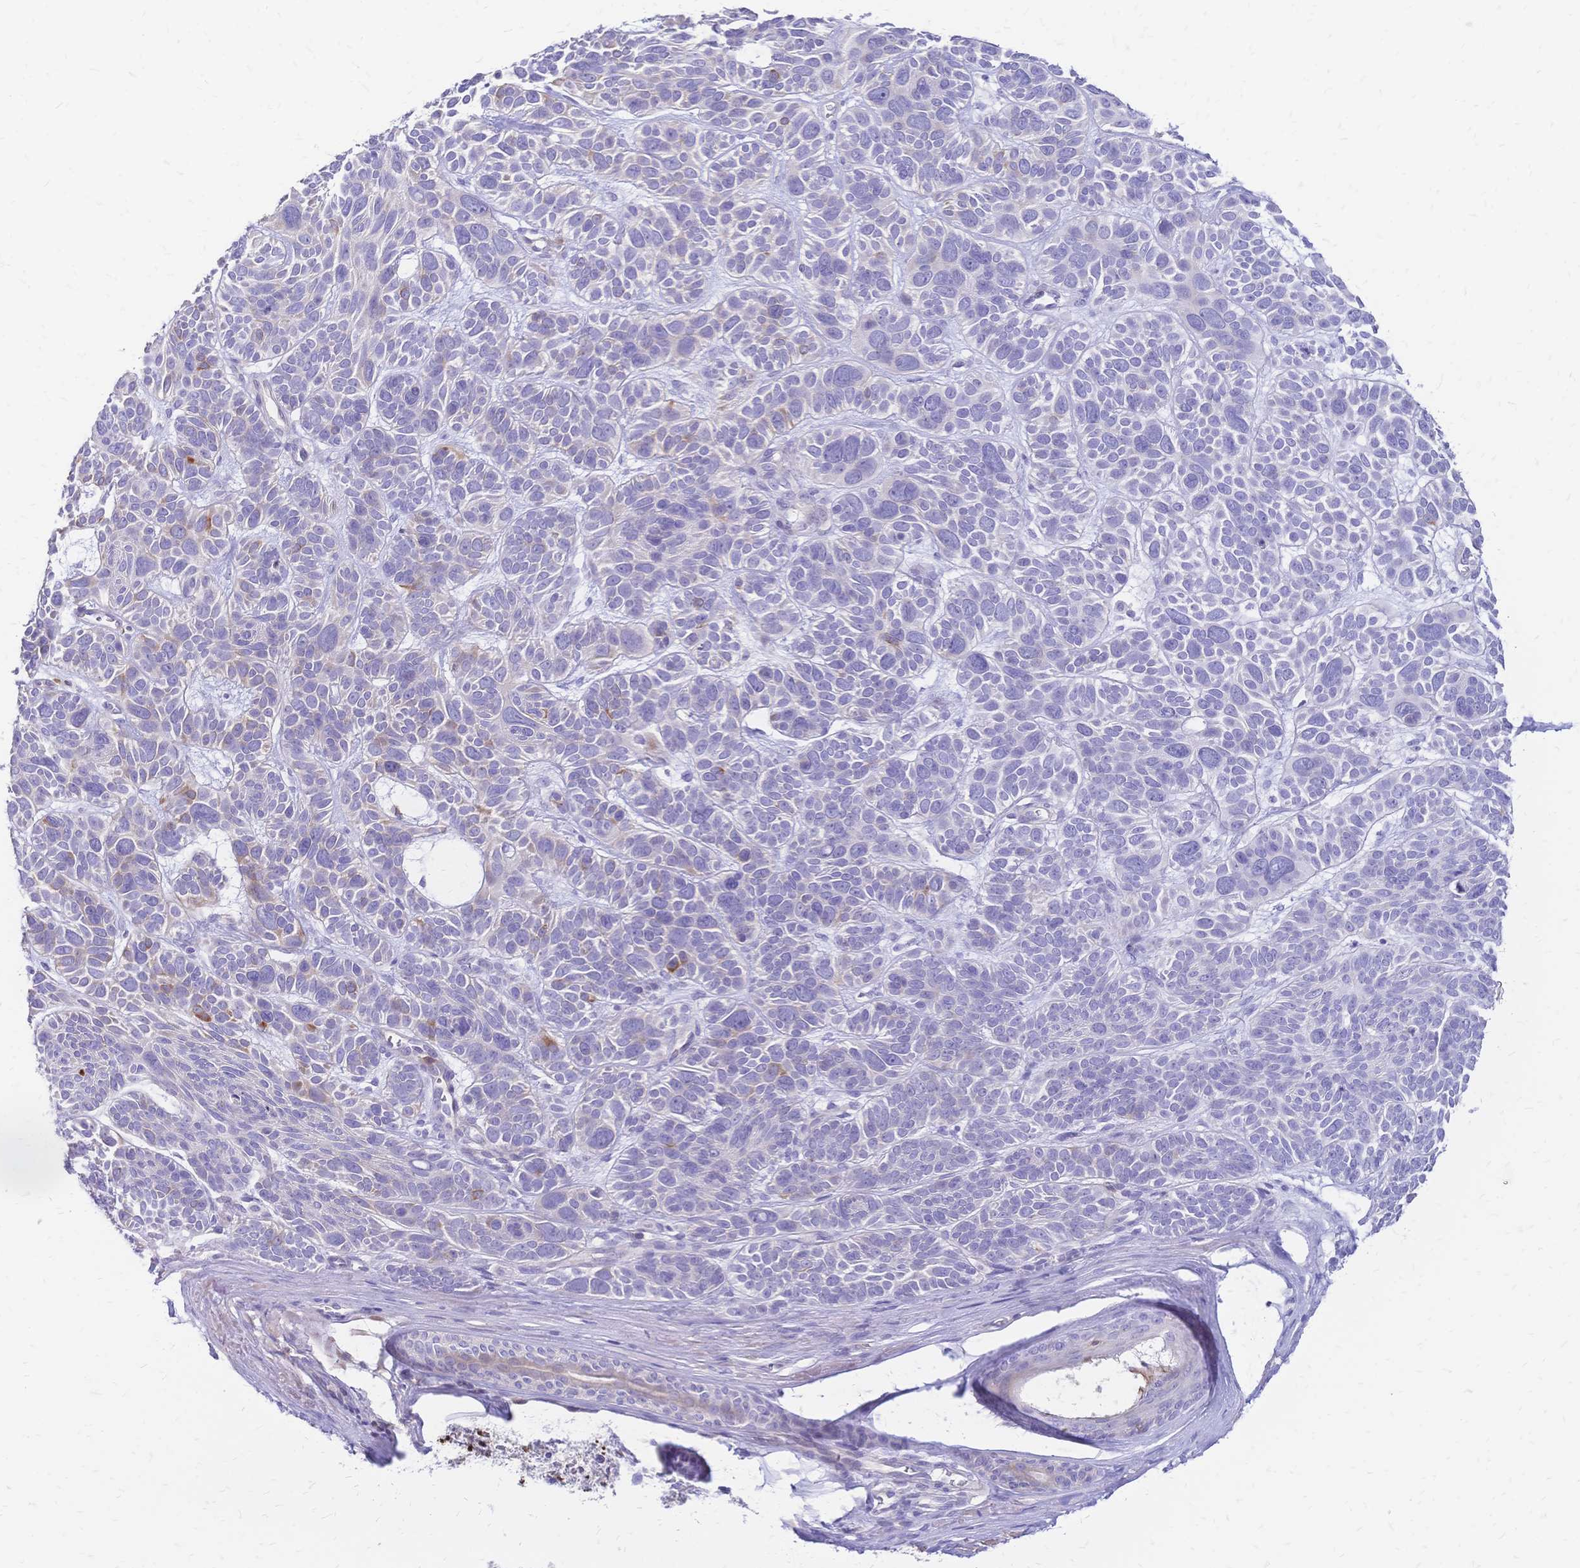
{"staining": {"intensity": "weak", "quantity": "<25%", "location": "cytoplasmic/membranous"}, "tissue": "skin cancer", "cell_type": "Tumor cells", "image_type": "cancer", "snomed": [{"axis": "morphology", "description": "Basal cell carcinoma"}, {"axis": "morphology", "description": "BCC, low aggressive"}, {"axis": "topography", "description": "Skin"}, {"axis": "topography", "description": "Skin of face"}], "caption": "The image displays no significant positivity in tumor cells of skin cancer (bcc,  low aggressive).", "gene": "IL2RA", "patient": {"sex": "male", "age": 73}}